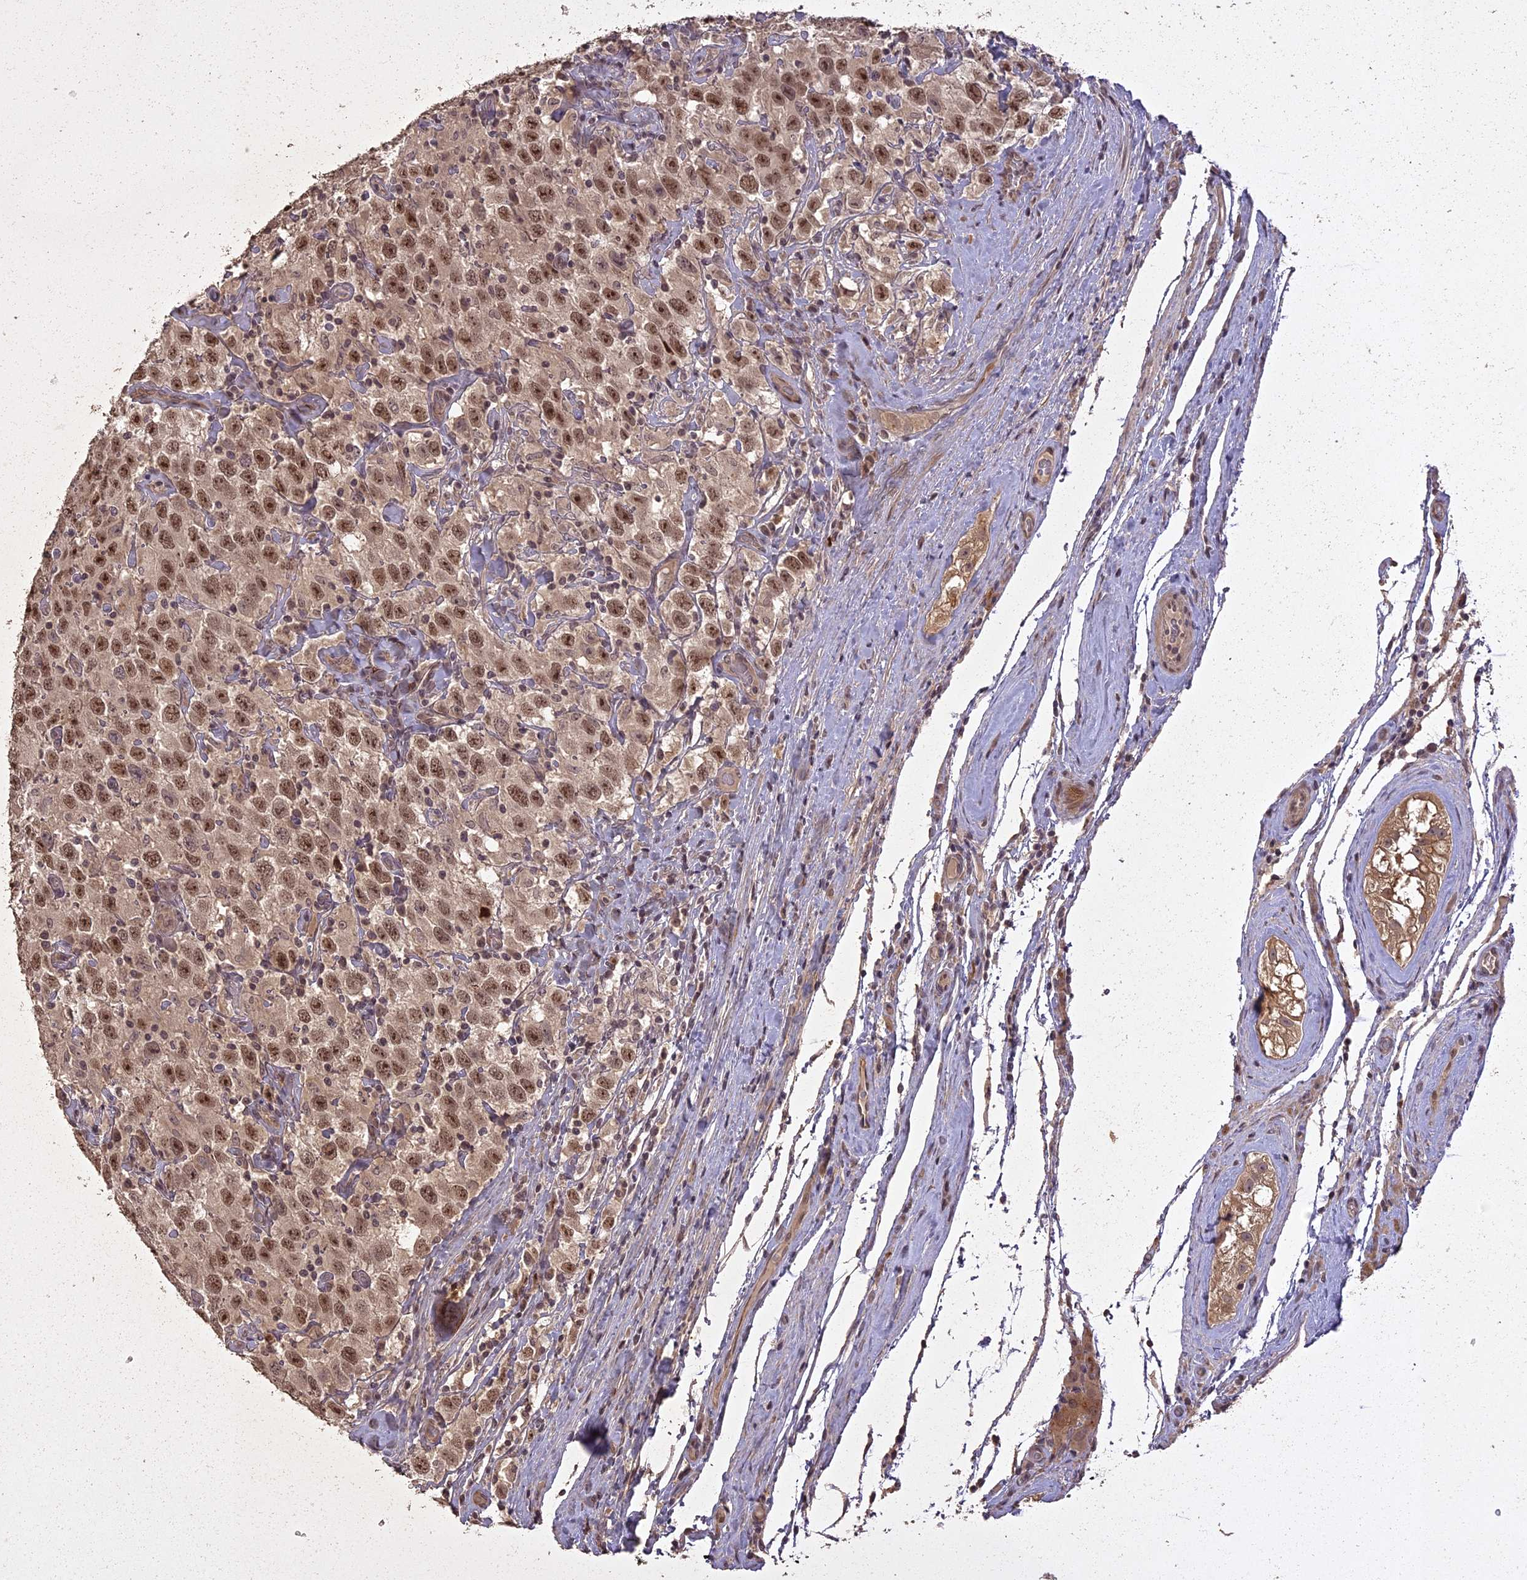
{"staining": {"intensity": "moderate", "quantity": ">75%", "location": "nuclear"}, "tissue": "testis cancer", "cell_type": "Tumor cells", "image_type": "cancer", "snomed": [{"axis": "morphology", "description": "Seminoma, NOS"}, {"axis": "topography", "description": "Testis"}], "caption": "The immunohistochemical stain highlights moderate nuclear positivity in tumor cells of testis cancer (seminoma) tissue. (DAB IHC with brightfield microscopy, high magnification).", "gene": "LIN37", "patient": {"sex": "male", "age": 41}}